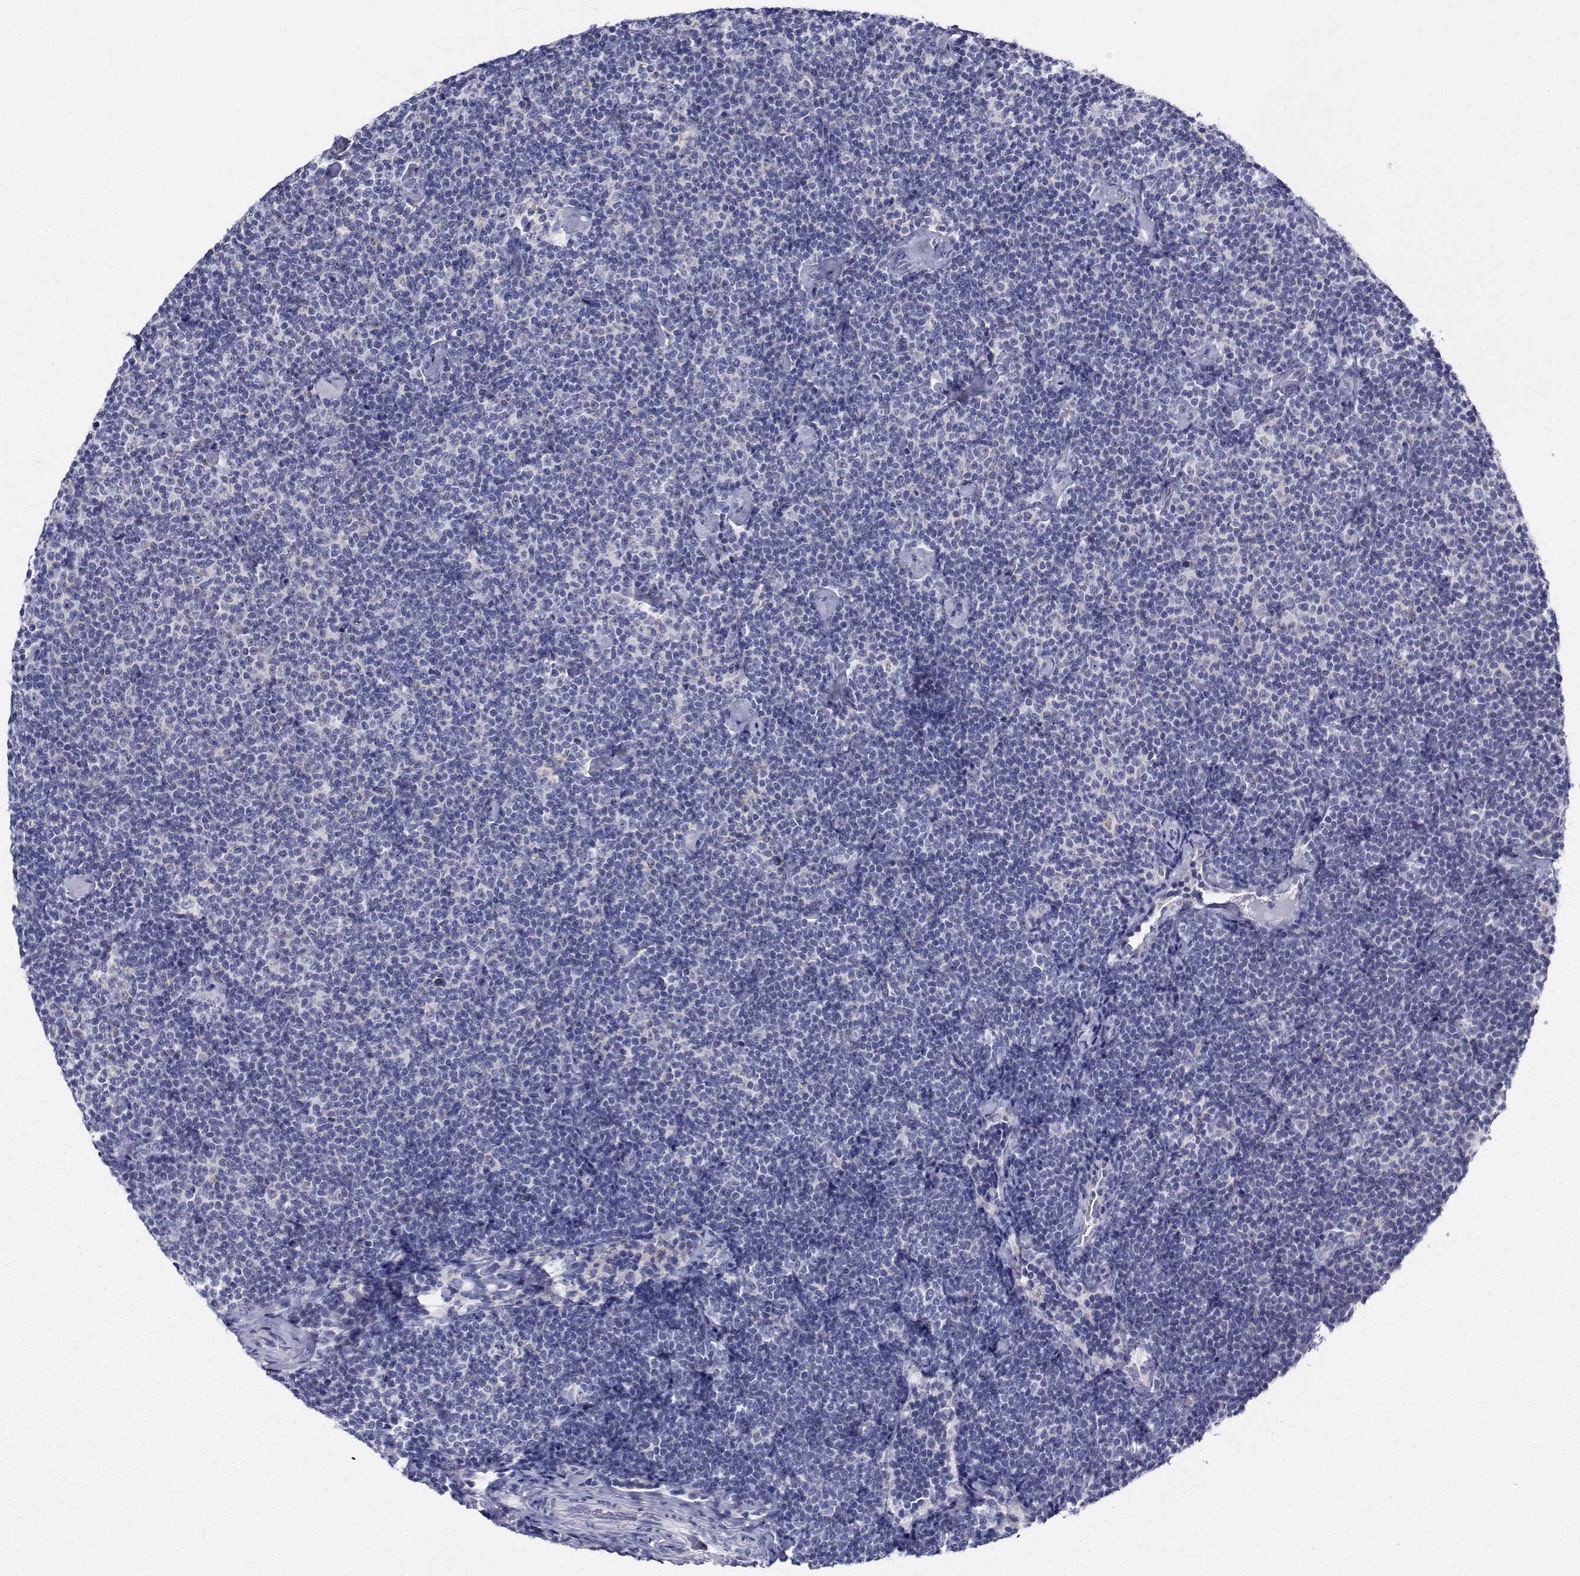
{"staining": {"intensity": "negative", "quantity": "none", "location": "none"}, "tissue": "lymphoma", "cell_type": "Tumor cells", "image_type": "cancer", "snomed": [{"axis": "morphology", "description": "Malignant lymphoma, non-Hodgkin's type, Low grade"}, {"axis": "topography", "description": "Lymph node"}], "caption": "Immunohistochemistry of human malignant lymphoma, non-Hodgkin's type (low-grade) shows no staining in tumor cells.", "gene": "CDHR3", "patient": {"sex": "male", "age": 81}}